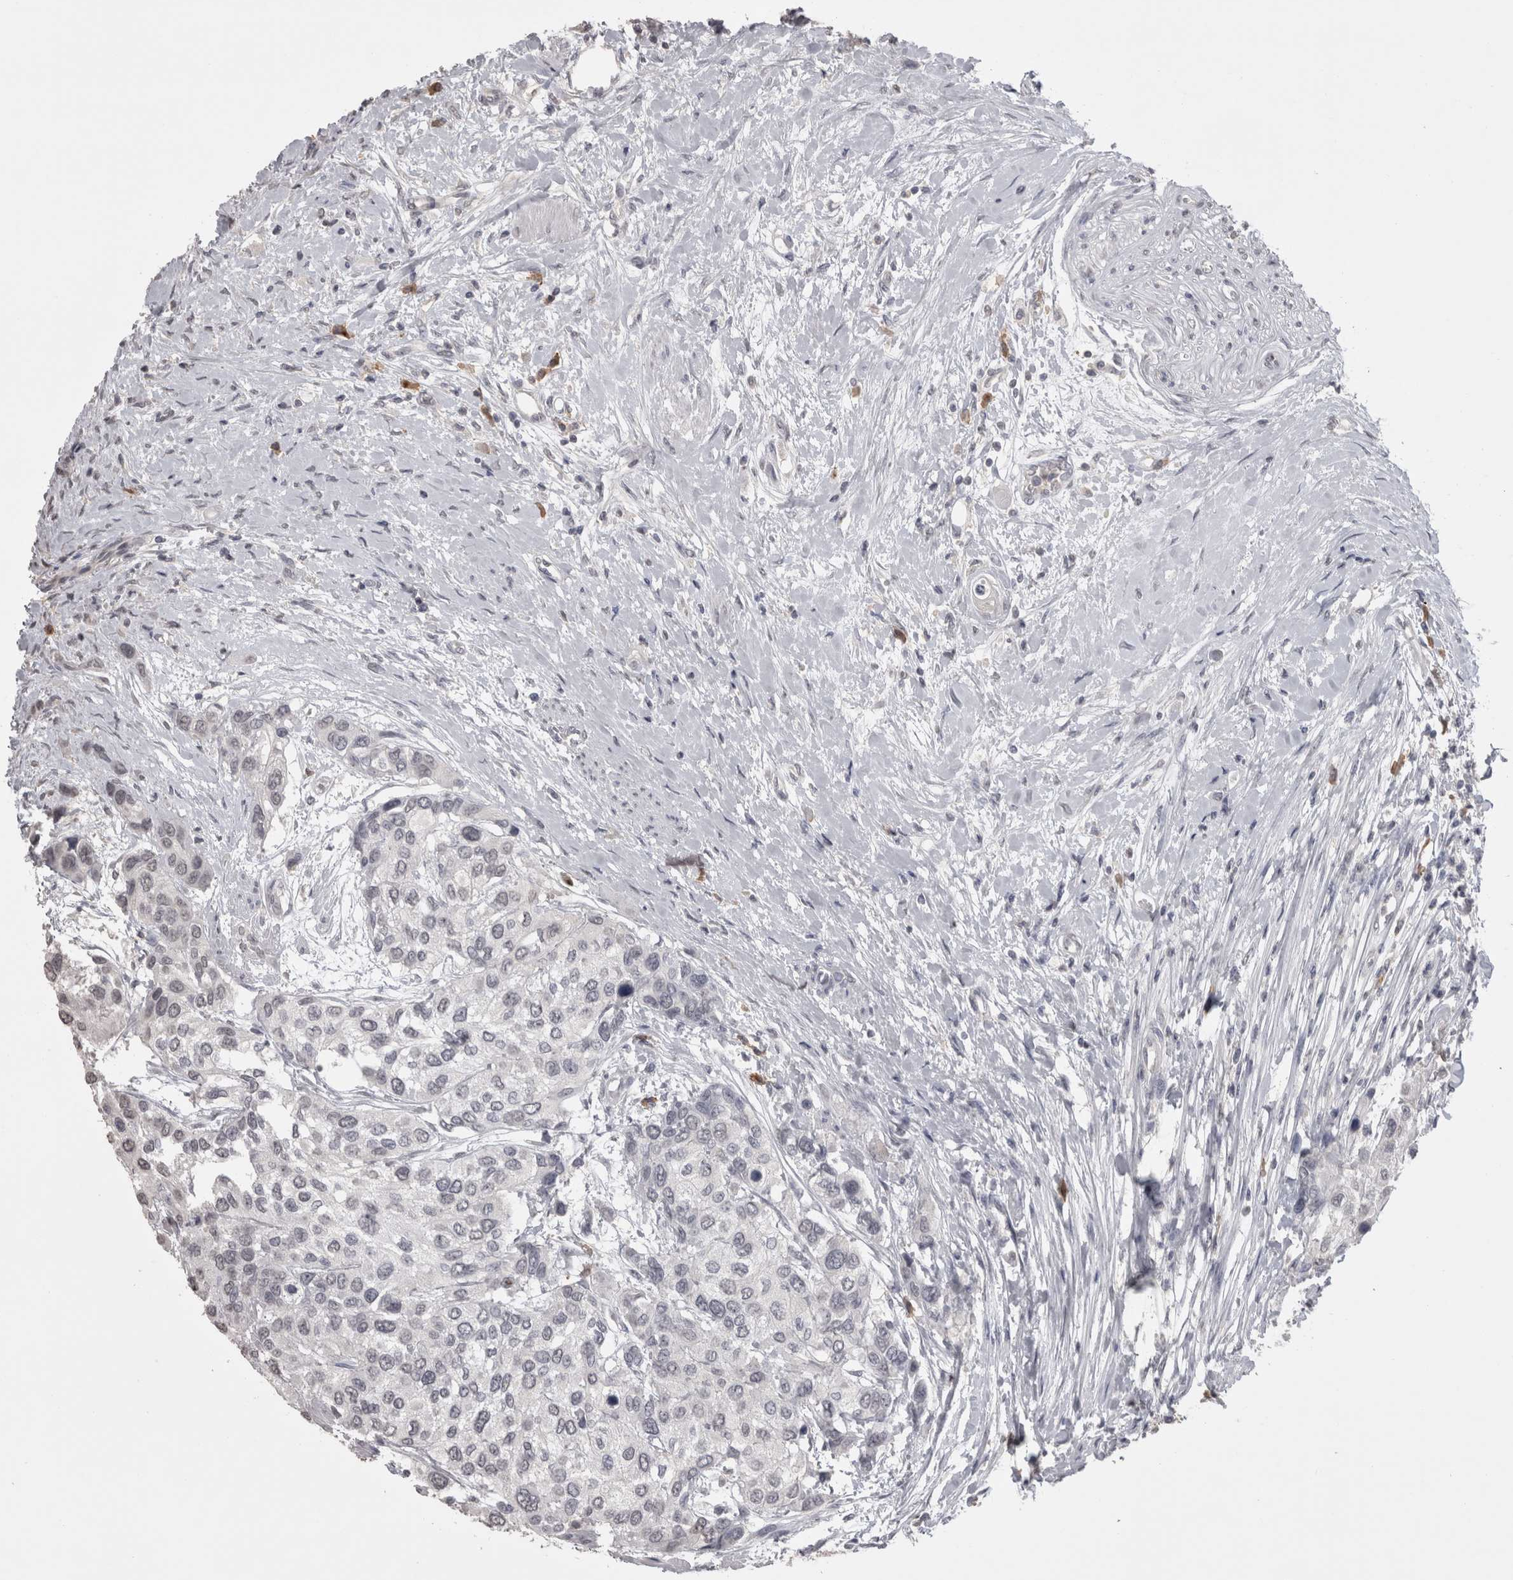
{"staining": {"intensity": "negative", "quantity": "none", "location": "none"}, "tissue": "urothelial cancer", "cell_type": "Tumor cells", "image_type": "cancer", "snomed": [{"axis": "morphology", "description": "Urothelial carcinoma, High grade"}, {"axis": "topography", "description": "Urinary bladder"}], "caption": "This is an immunohistochemistry histopathology image of urothelial cancer. There is no expression in tumor cells.", "gene": "LAX1", "patient": {"sex": "female", "age": 56}}